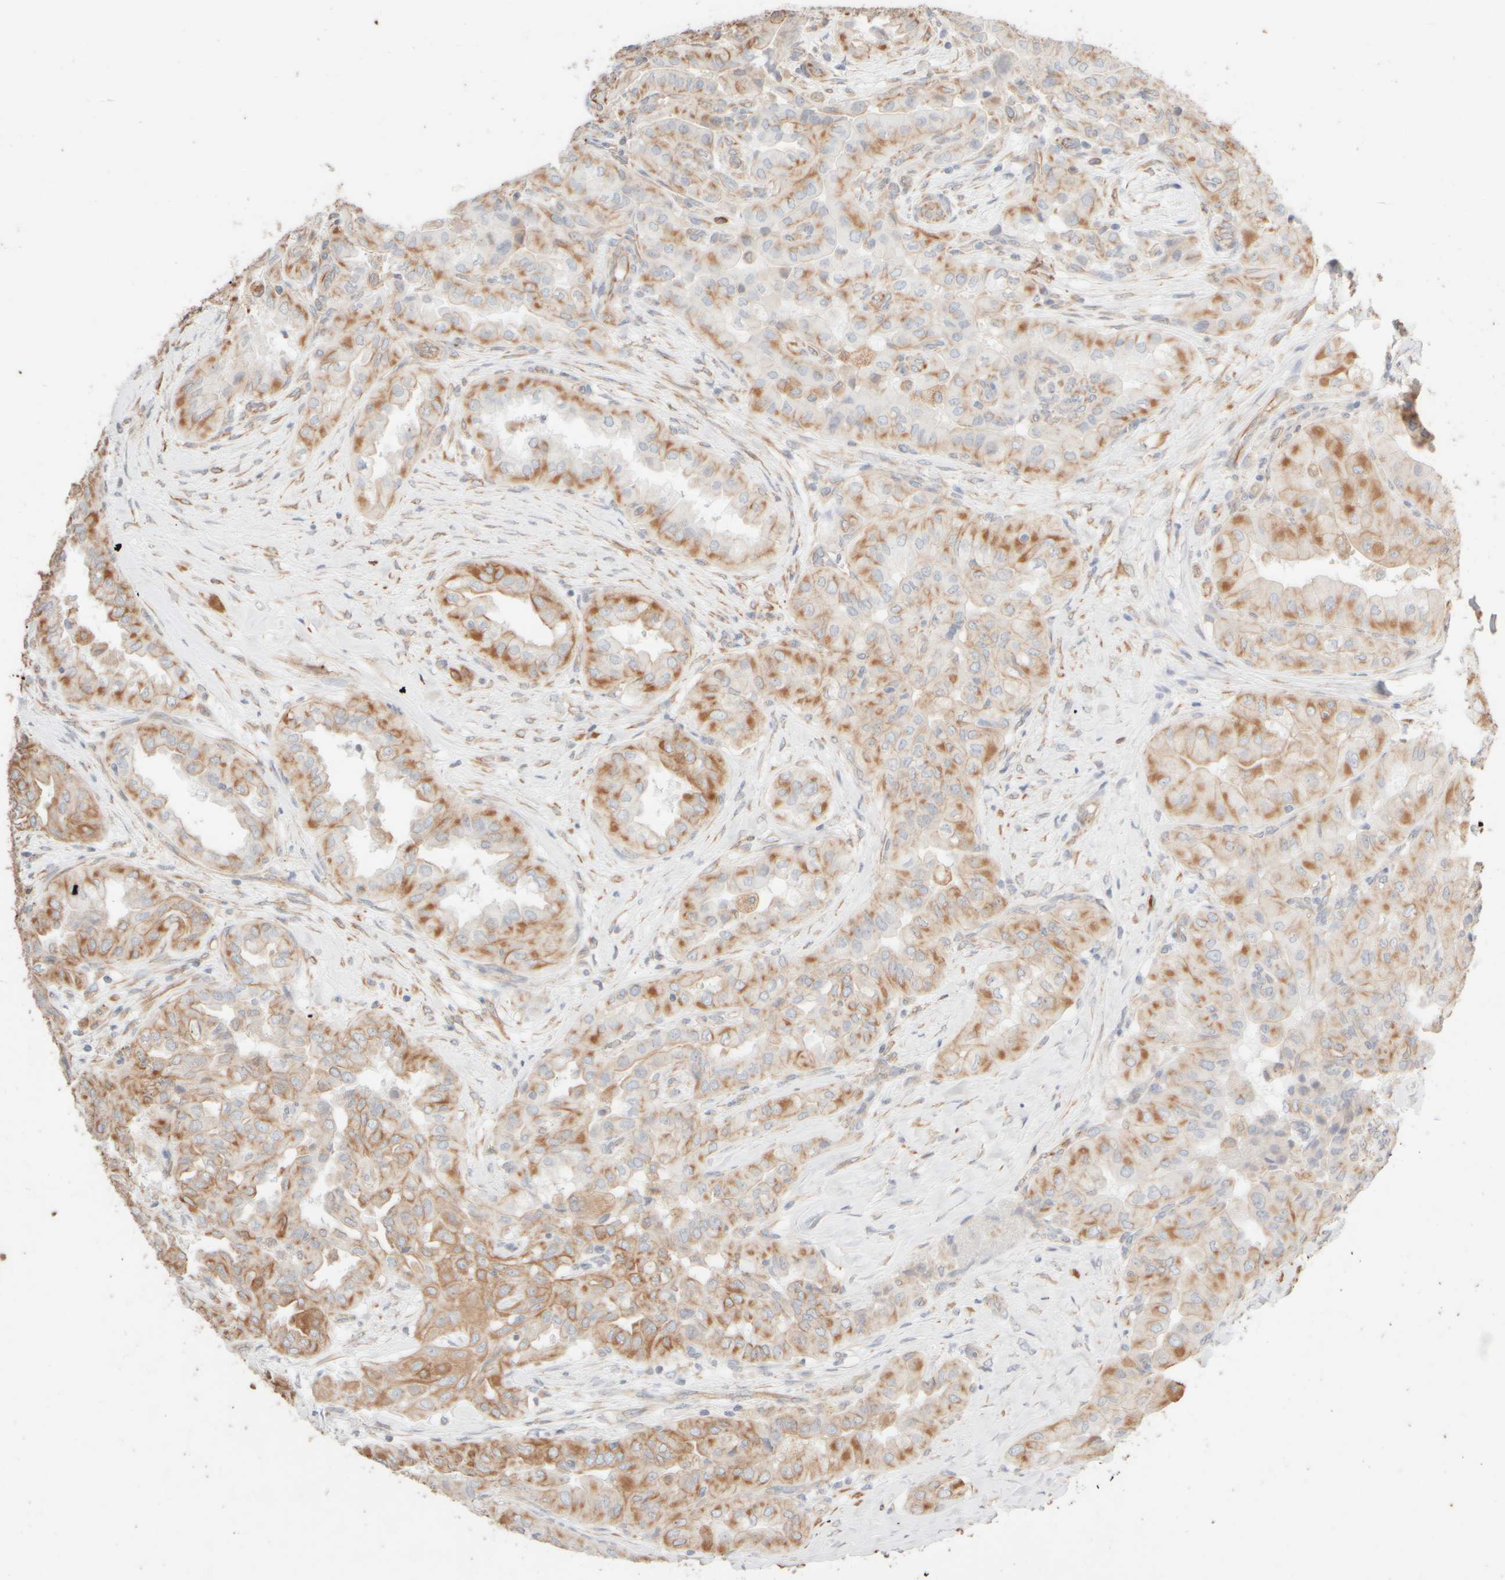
{"staining": {"intensity": "moderate", "quantity": ">75%", "location": "cytoplasmic/membranous"}, "tissue": "thyroid cancer", "cell_type": "Tumor cells", "image_type": "cancer", "snomed": [{"axis": "morphology", "description": "Papillary adenocarcinoma, NOS"}, {"axis": "topography", "description": "Thyroid gland"}], "caption": "DAB immunohistochemical staining of papillary adenocarcinoma (thyroid) displays moderate cytoplasmic/membranous protein positivity in approximately >75% of tumor cells.", "gene": "KRT15", "patient": {"sex": "female", "age": 59}}